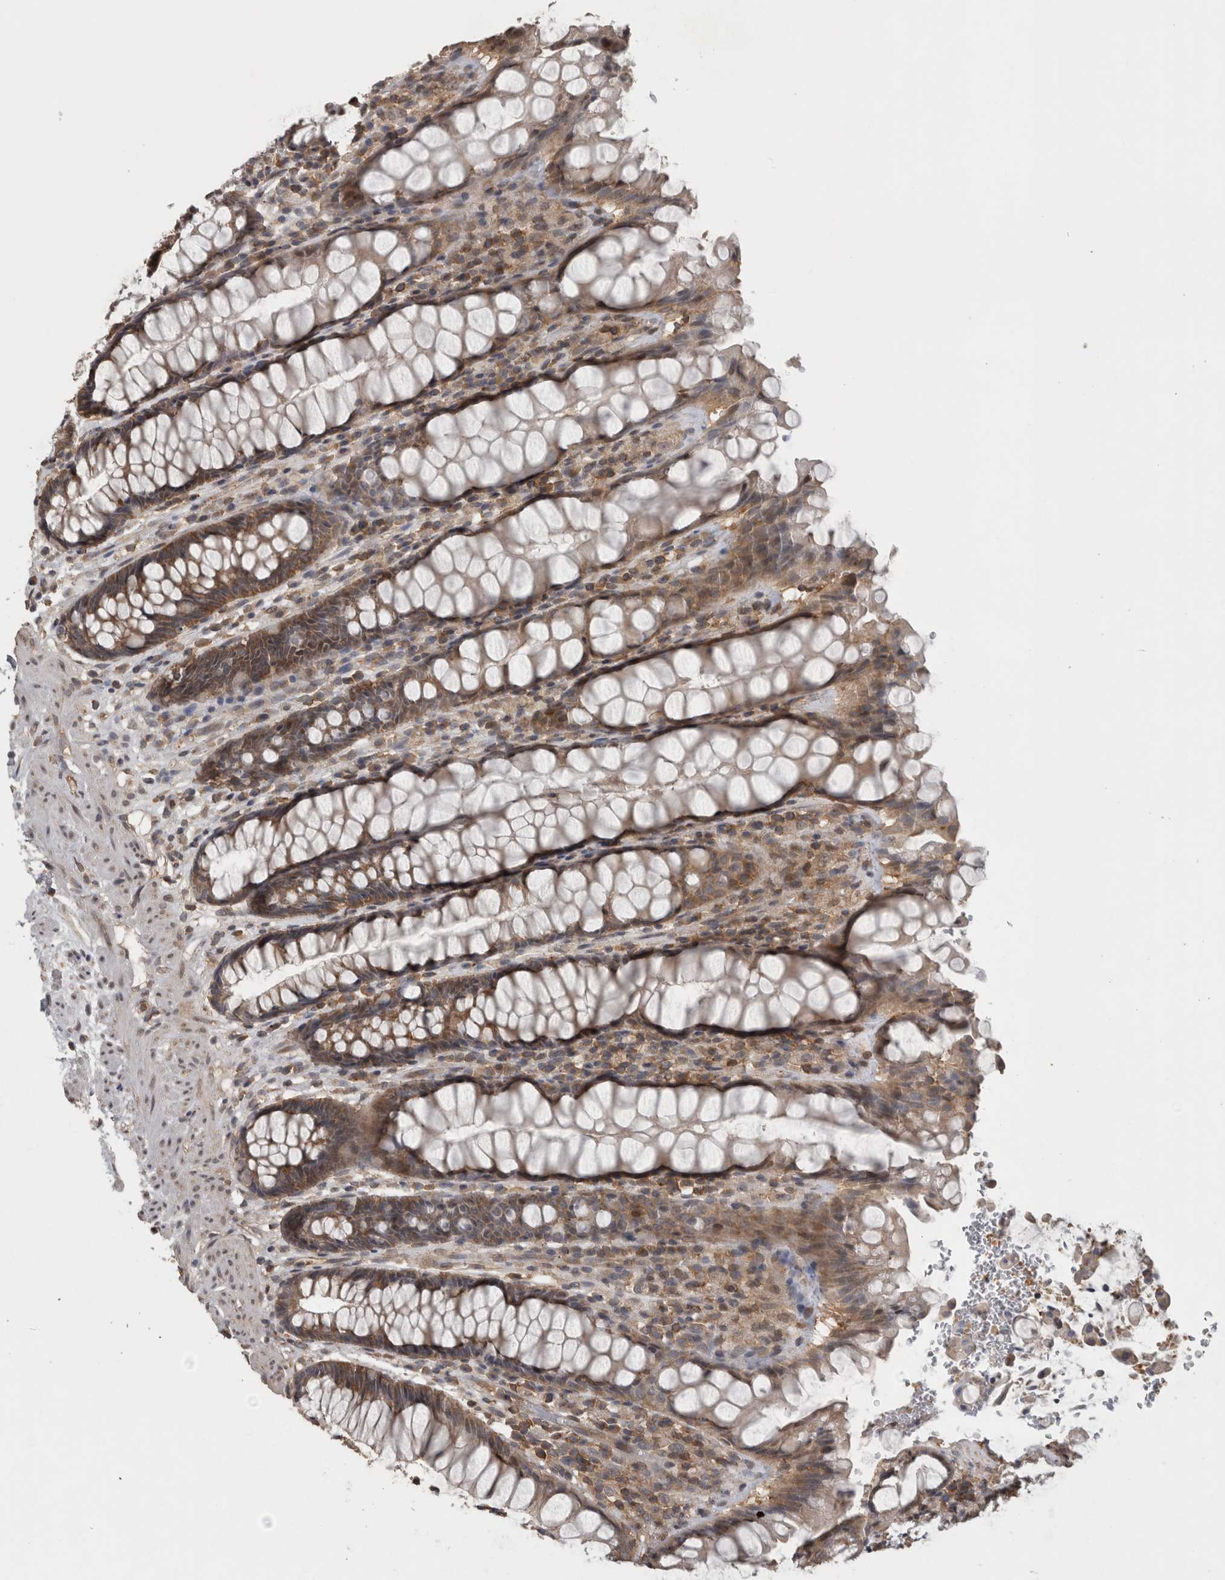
{"staining": {"intensity": "moderate", "quantity": ">75%", "location": "cytoplasmic/membranous"}, "tissue": "rectum", "cell_type": "Glandular cells", "image_type": "normal", "snomed": [{"axis": "morphology", "description": "Normal tissue, NOS"}, {"axis": "topography", "description": "Rectum"}], "caption": "Brown immunohistochemical staining in unremarkable human rectum reveals moderate cytoplasmic/membranous positivity in about >75% of glandular cells. The staining was performed using DAB, with brown indicating positive protein expression. Nuclei are stained blue with hematoxylin.", "gene": "ATXN2", "patient": {"sex": "male", "age": 64}}